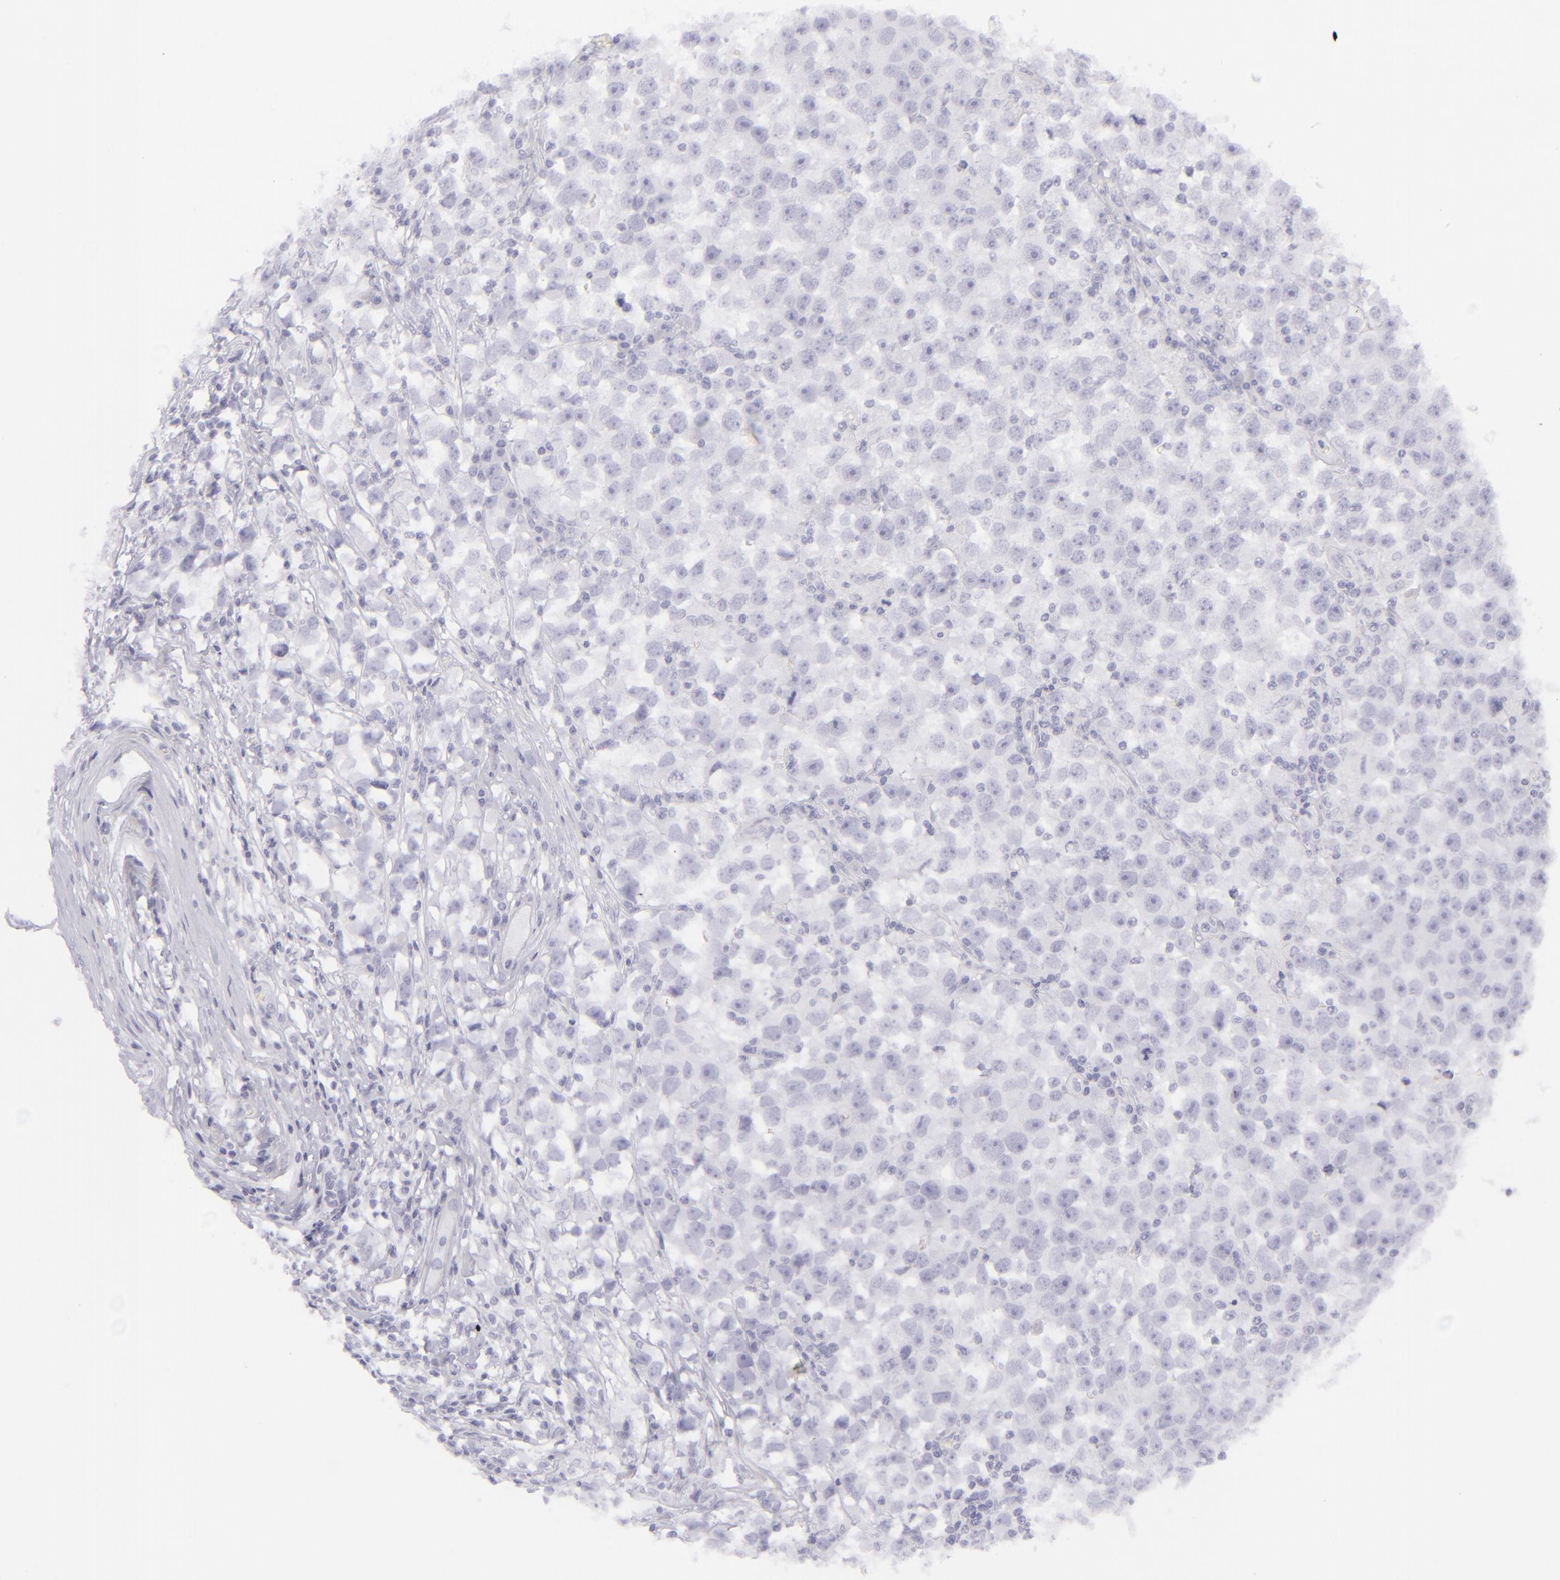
{"staining": {"intensity": "negative", "quantity": "none", "location": "none"}, "tissue": "testis cancer", "cell_type": "Tumor cells", "image_type": "cancer", "snomed": [{"axis": "morphology", "description": "Seminoma, NOS"}, {"axis": "topography", "description": "Testis"}], "caption": "Immunohistochemistry (IHC) photomicrograph of neoplastic tissue: testis cancer stained with DAB exhibits no significant protein expression in tumor cells.", "gene": "FCER2", "patient": {"sex": "male", "age": 33}}